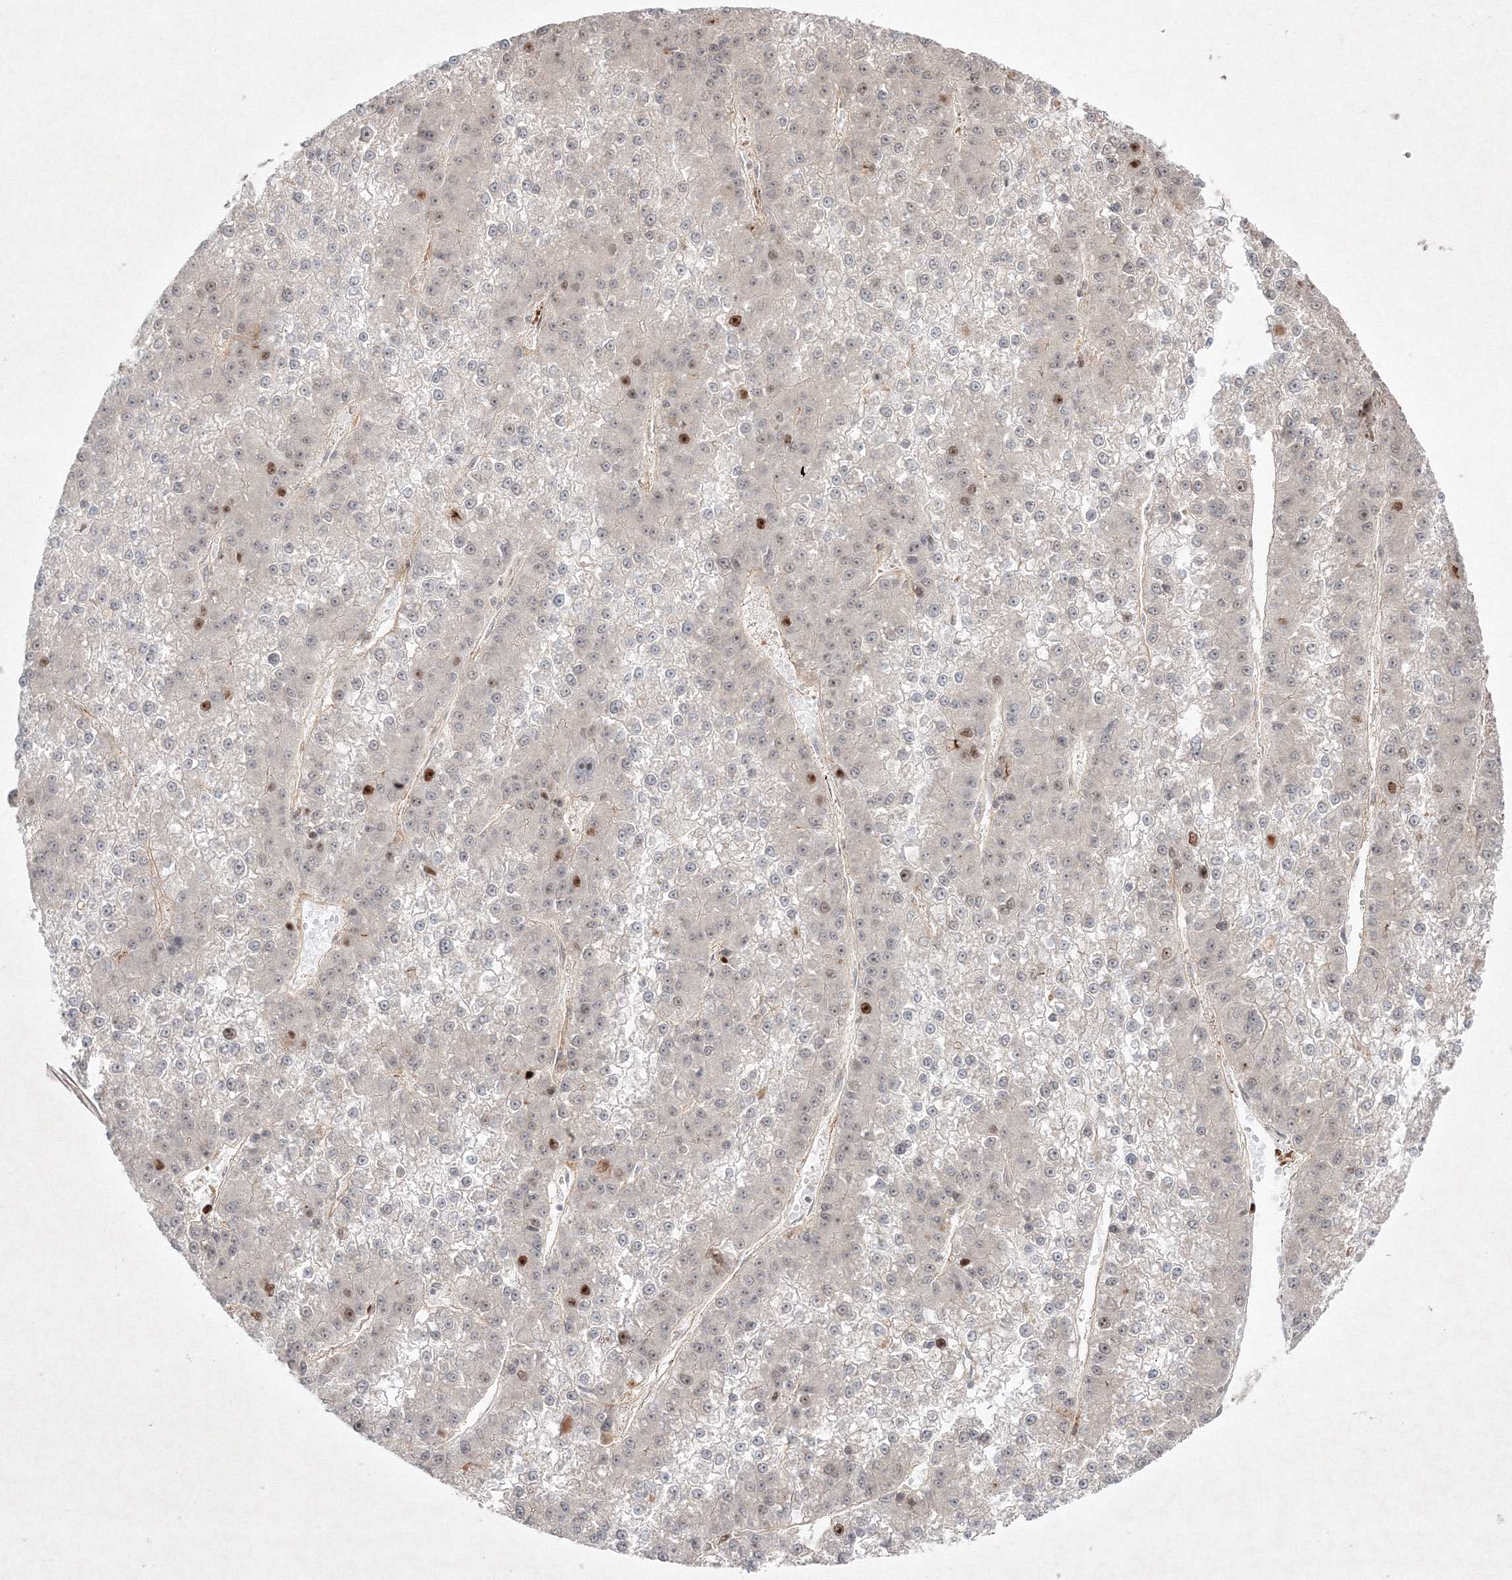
{"staining": {"intensity": "moderate", "quantity": "<25%", "location": "nuclear"}, "tissue": "liver cancer", "cell_type": "Tumor cells", "image_type": "cancer", "snomed": [{"axis": "morphology", "description": "Carcinoma, Hepatocellular, NOS"}, {"axis": "topography", "description": "Liver"}], "caption": "Liver cancer stained with a brown dye reveals moderate nuclear positive staining in about <25% of tumor cells.", "gene": "KIF20A", "patient": {"sex": "female", "age": 73}}